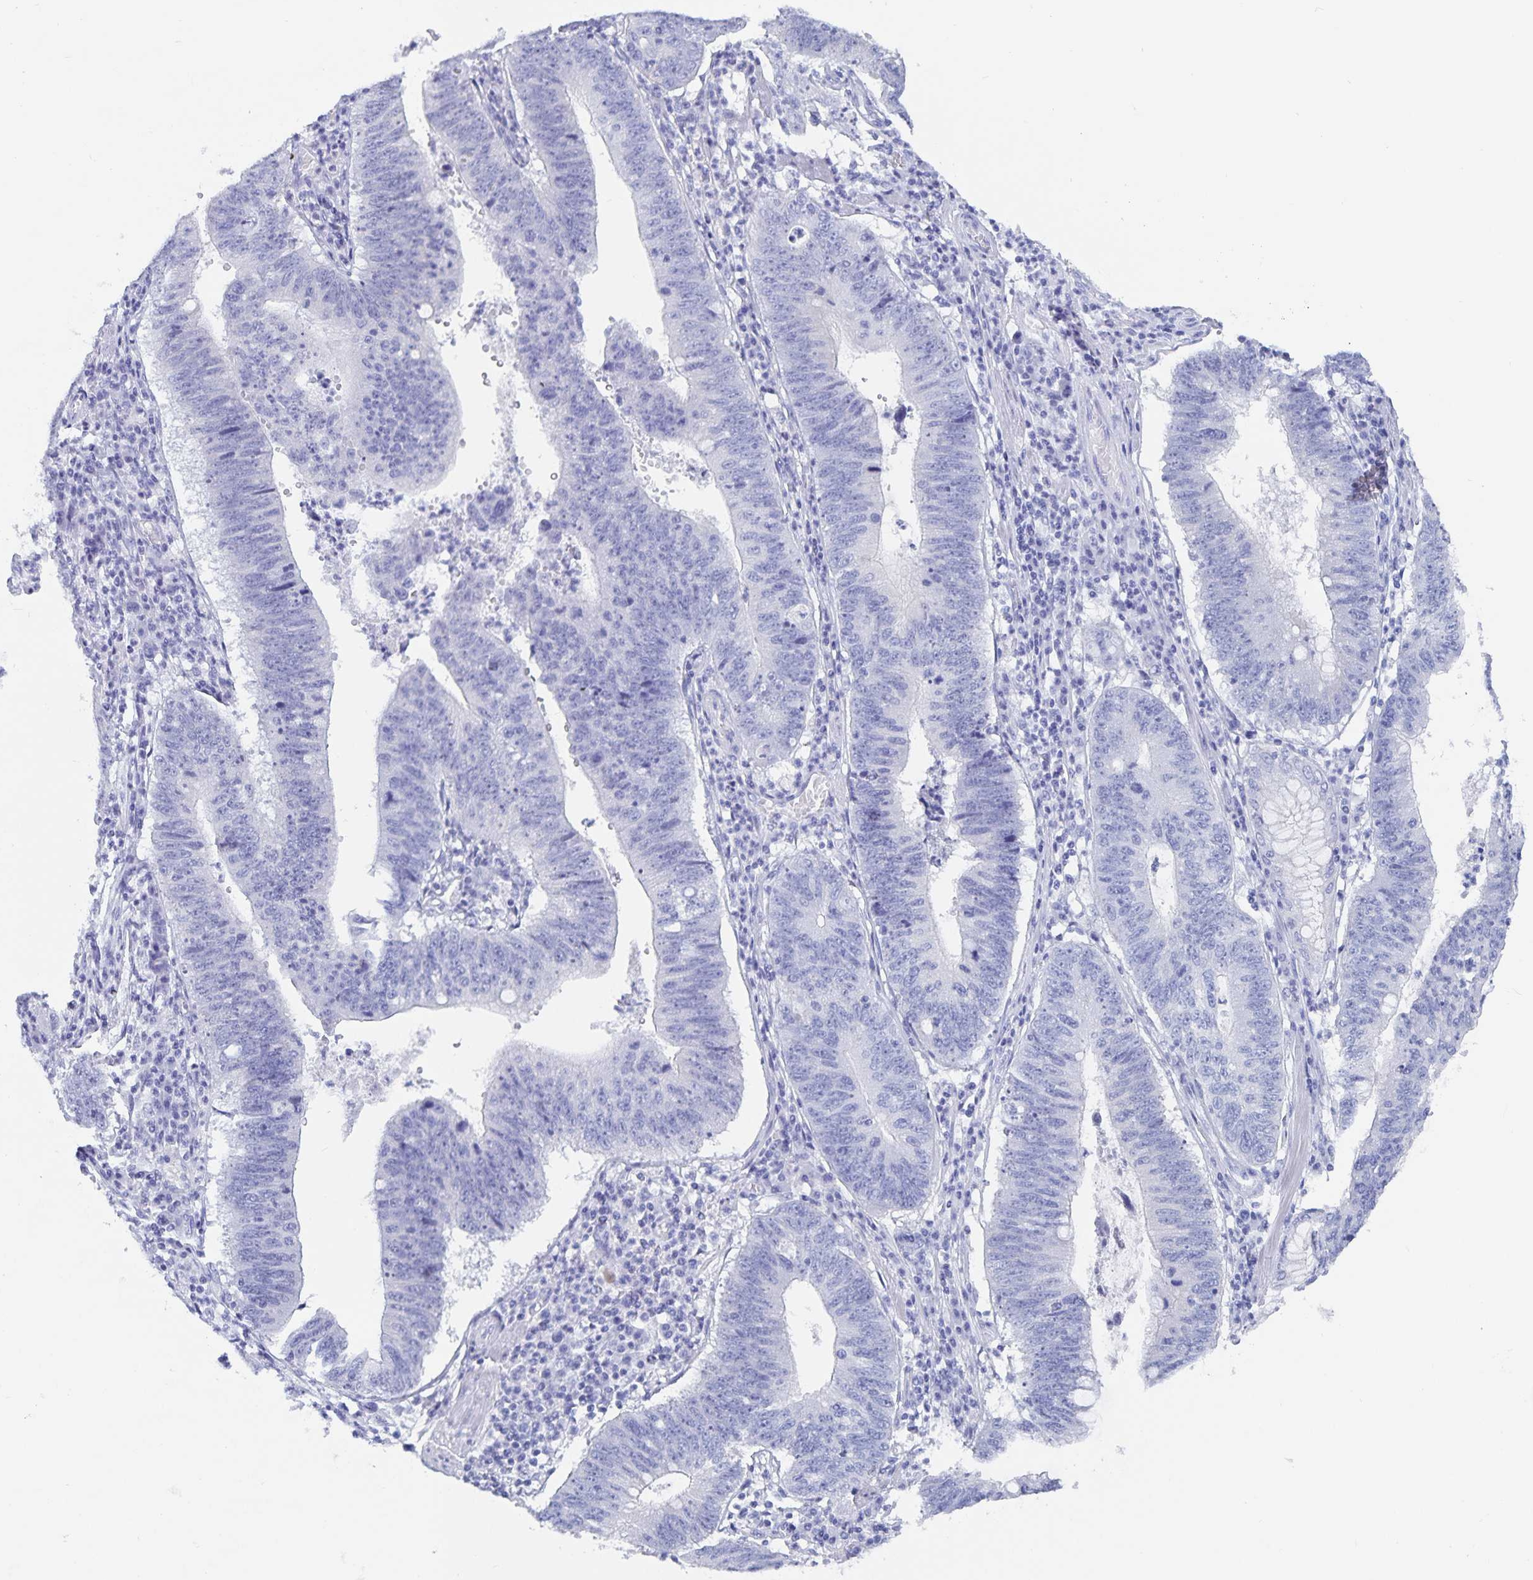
{"staining": {"intensity": "negative", "quantity": "none", "location": "none"}, "tissue": "stomach cancer", "cell_type": "Tumor cells", "image_type": "cancer", "snomed": [{"axis": "morphology", "description": "Adenocarcinoma, NOS"}, {"axis": "topography", "description": "Stomach"}], "caption": "Immunohistochemistry of human stomach cancer displays no staining in tumor cells.", "gene": "C19orf73", "patient": {"sex": "male", "age": 59}}